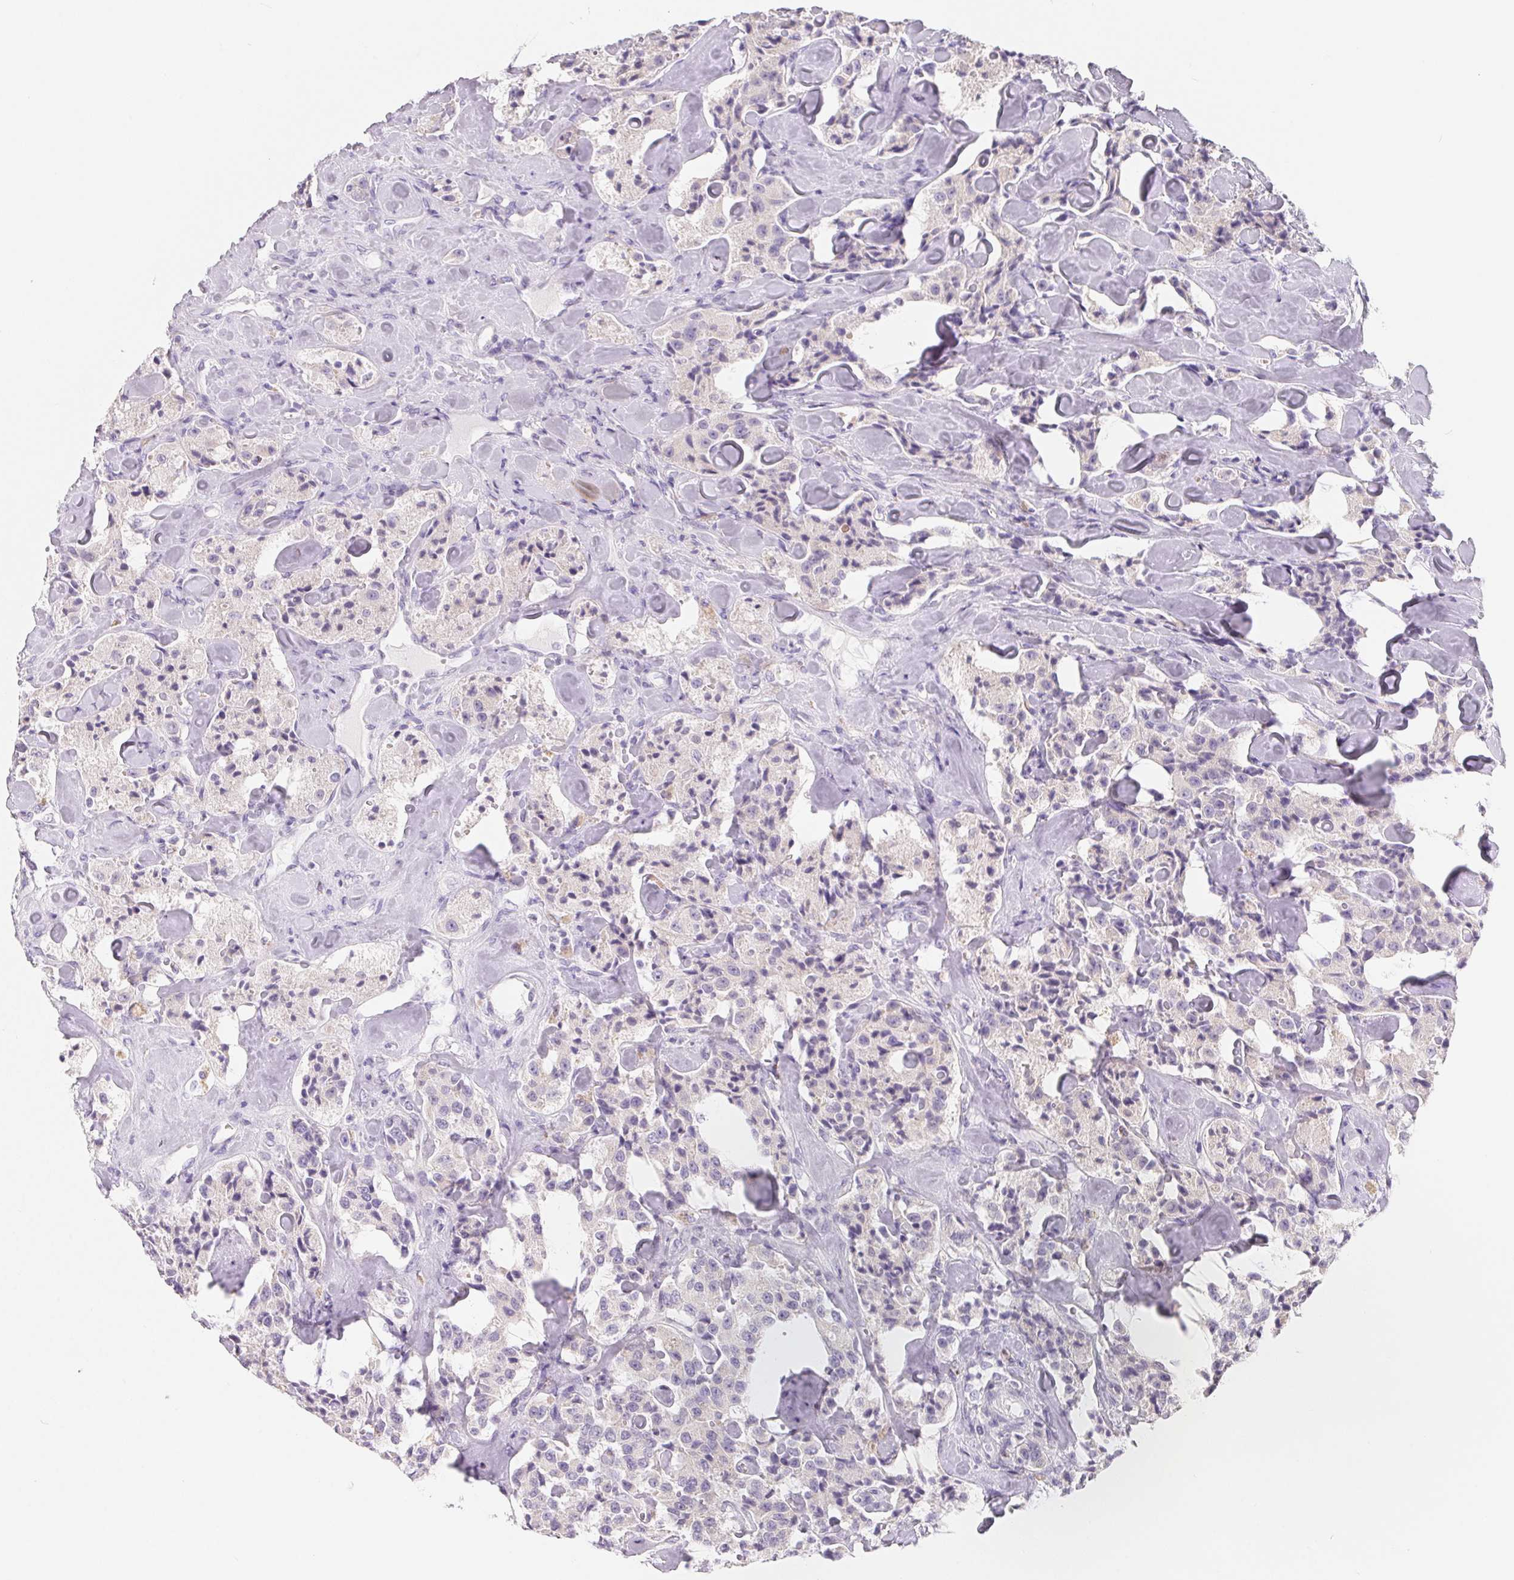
{"staining": {"intensity": "negative", "quantity": "none", "location": "none"}, "tissue": "carcinoid", "cell_type": "Tumor cells", "image_type": "cancer", "snomed": [{"axis": "morphology", "description": "Carcinoid, malignant, NOS"}, {"axis": "topography", "description": "Pancreas"}], "caption": "Carcinoid was stained to show a protein in brown. There is no significant positivity in tumor cells. Brightfield microscopy of immunohistochemistry (IHC) stained with DAB (3,3'-diaminobenzidine) (brown) and hematoxylin (blue), captured at high magnification.", "gene": "SPACA5B", "patient": {"sex": "male", "age": 41}}